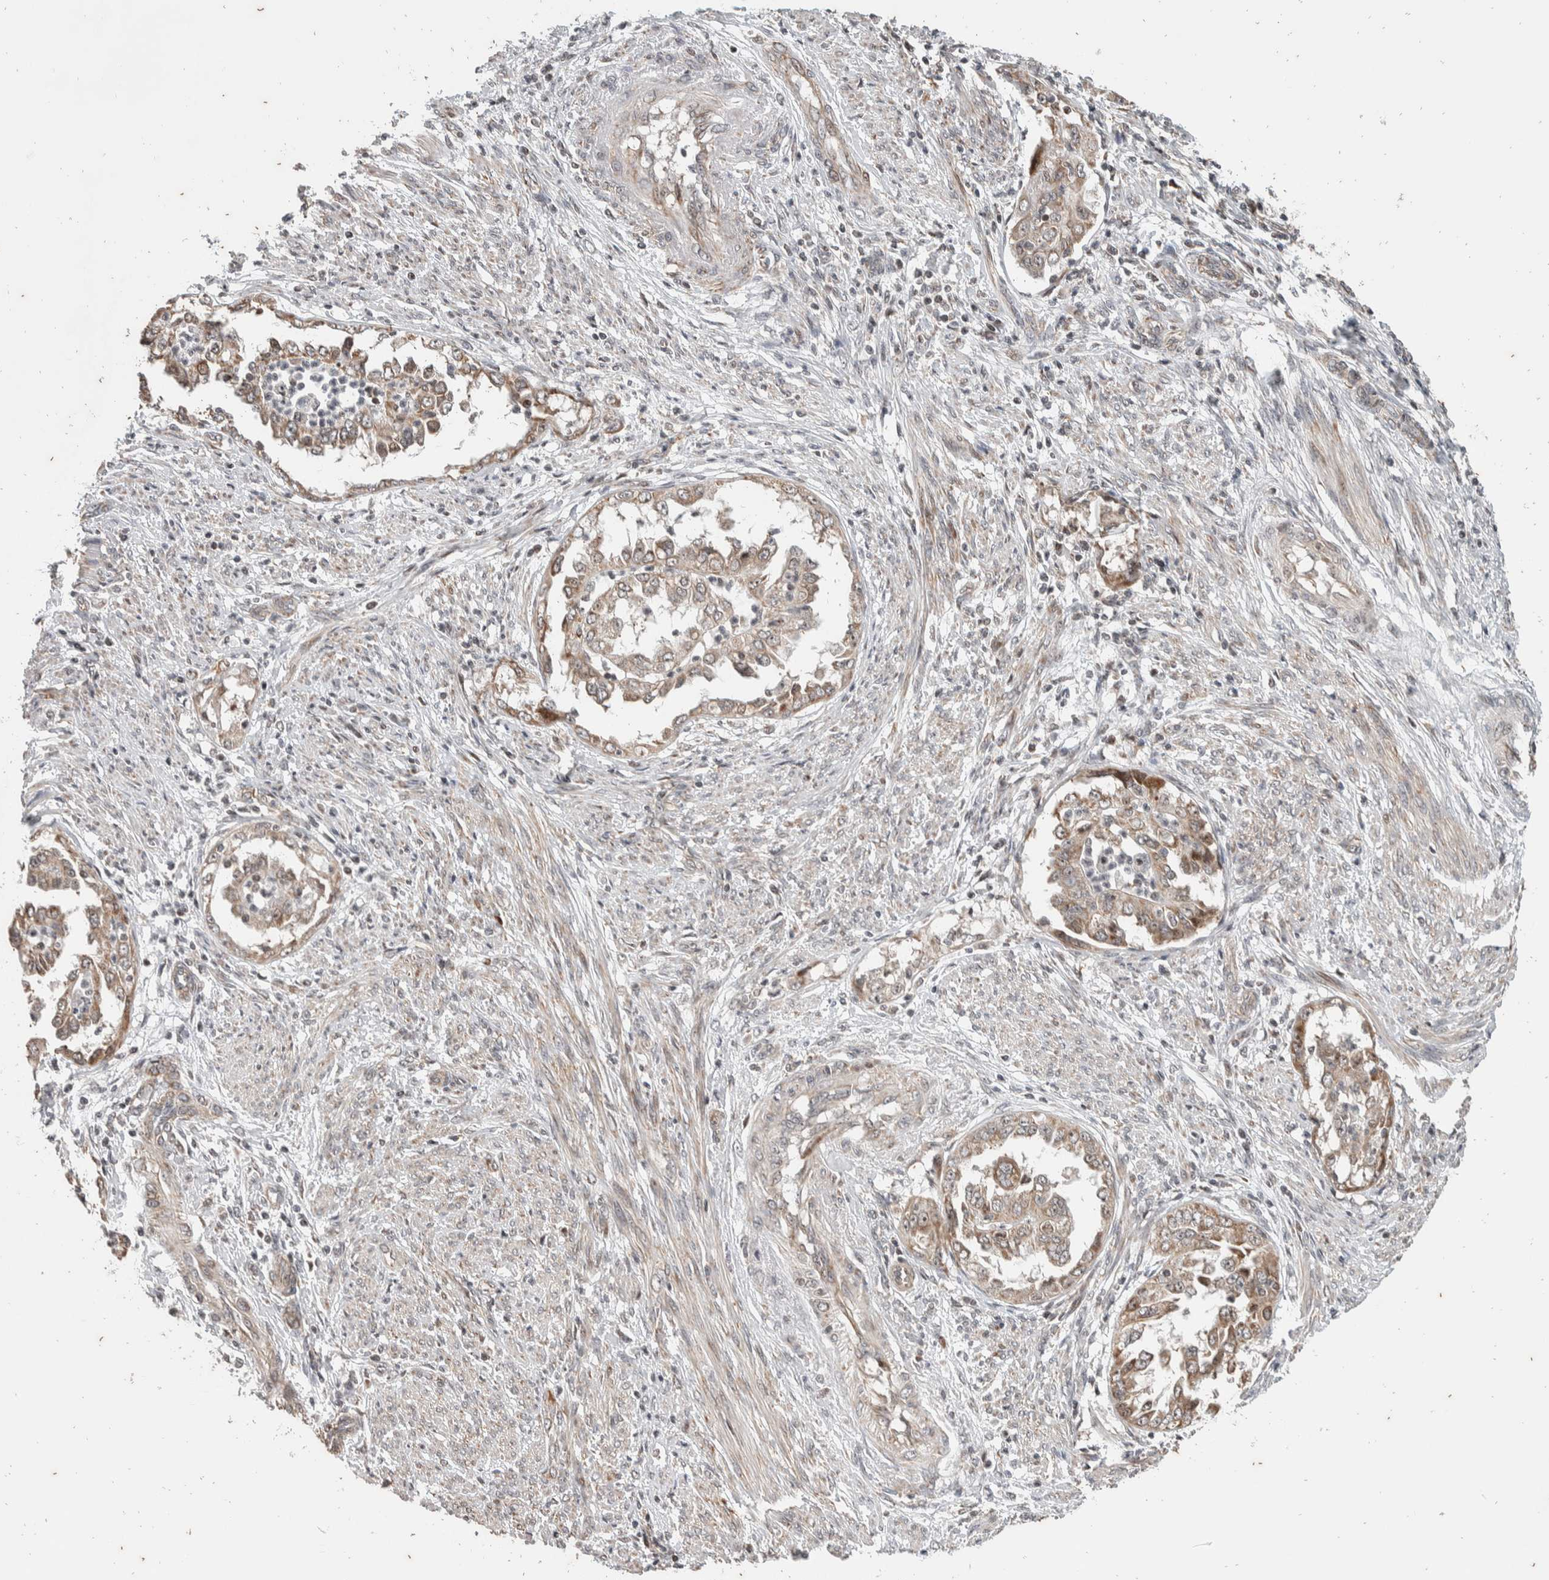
{"staining": {"intensity": "weak", "quantity": "25%-75%", "location": "cytoplasmic/membranous"}, "tissue": "endometrial cancer", "cell_type": "Tumor cells", "image_type": "cancer", "snomed": [{"axis": "morphology", "description": "Adenocarcinoma, NOS"}, {"axis": "topography", "description": "Endometrium"}], "caption": "Endometrial adenocarcinoma stained for a protein reveals weak cytoplasmic/membranous positivity in tumor cells.", "gene": "ATXN7L1", "patient": {"sex": "female", "age": 85}}